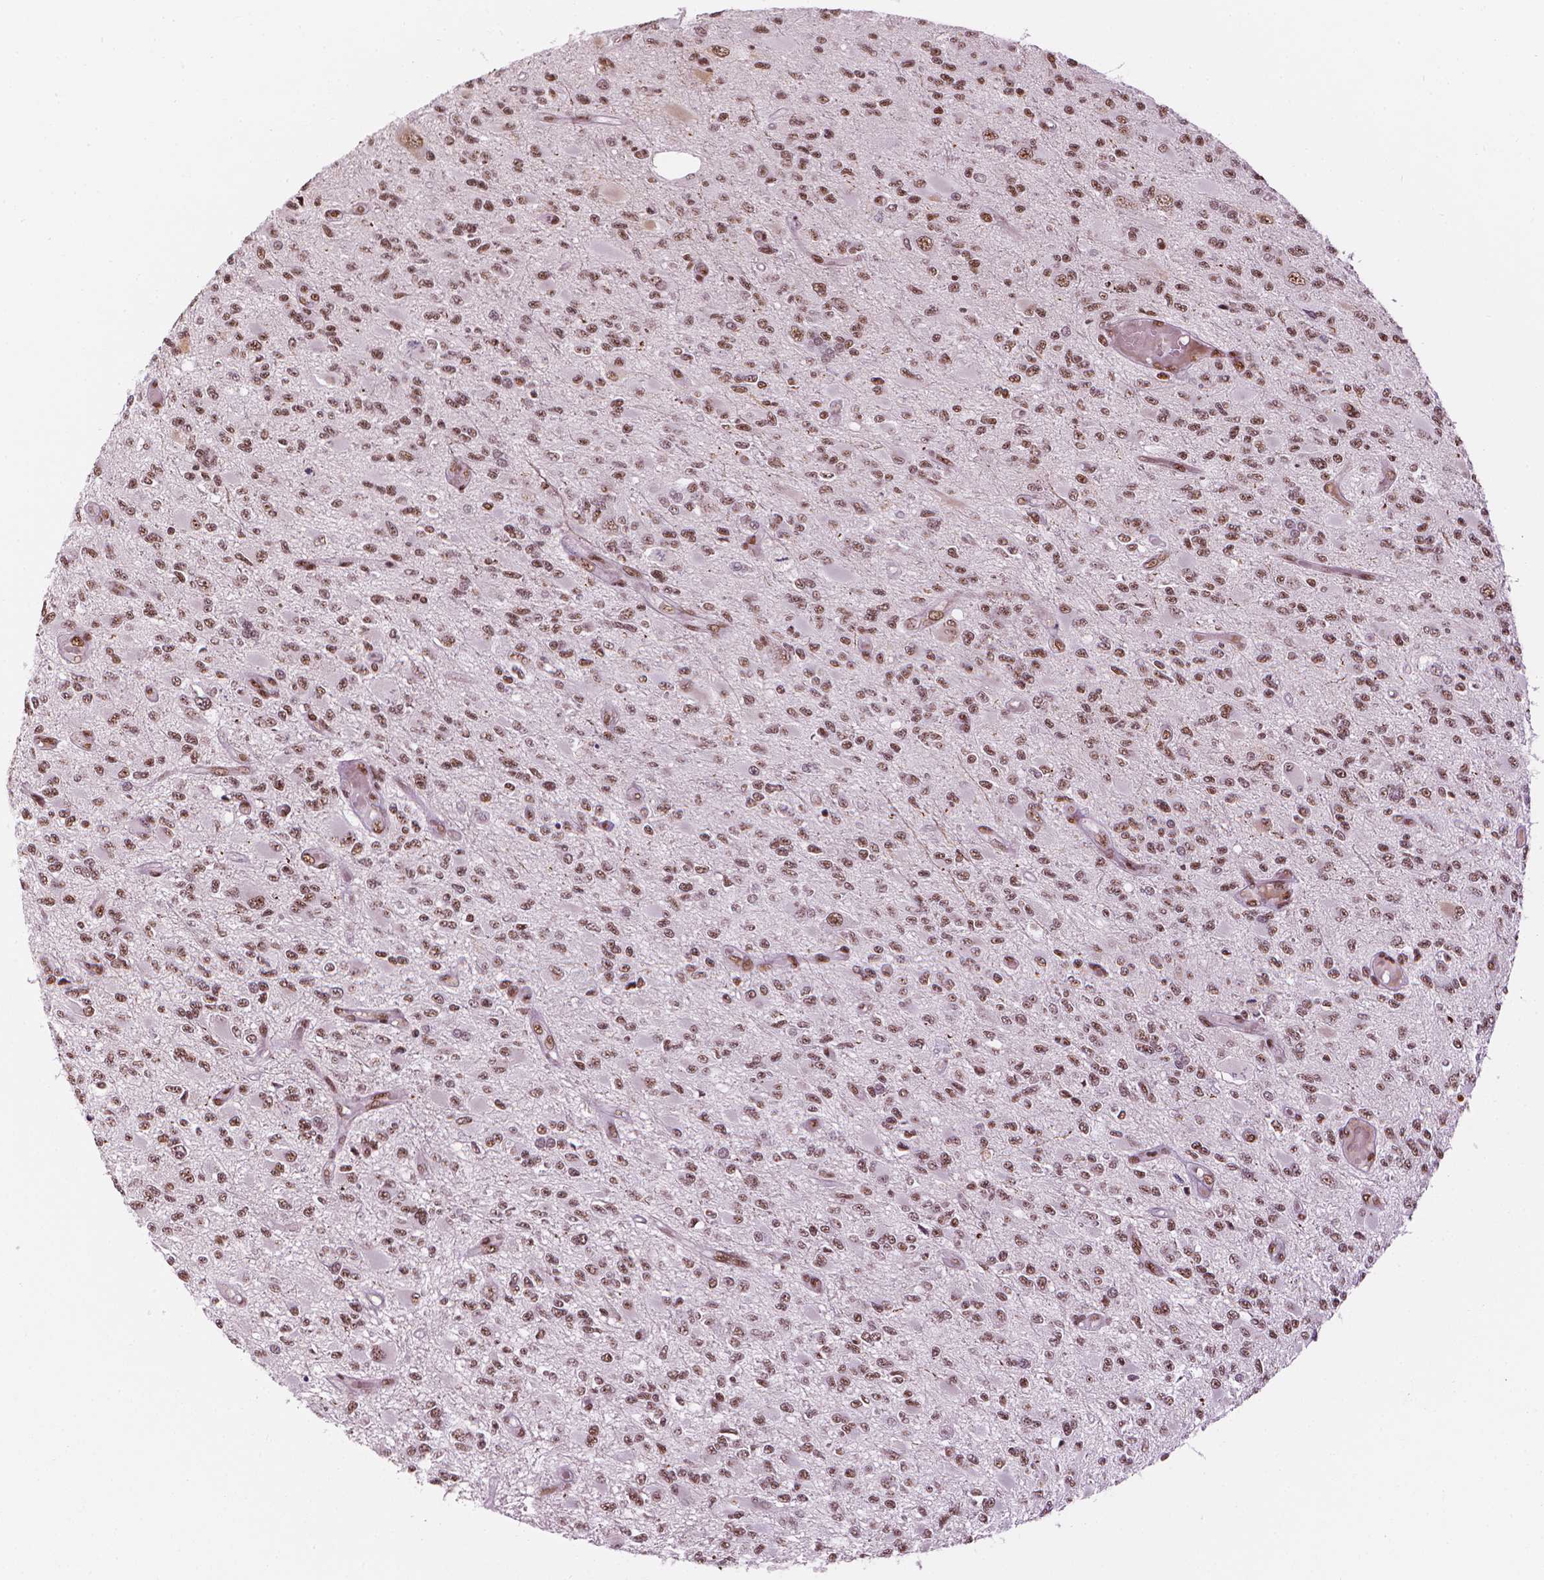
{"staining": {"intensity": "moderate", "quantity": ">75%", "location": "nuclear"}, "tissue": "glioma", "cell_type": "Tumor cells", "image_type": "cancer", "snomed": [{"axis": "morphology", "description": "Glioma, malignant, High grade"}, {"axis": "topography", "description": "Brain"}], "caption": "Protein expression by immunohistochemistry displays moderate nuclear expression in approximately >75% of tumor cells in glioma. (Stains: DAB (3,3'-diaminobenzidine) in brown, nuclei in blue, Microscopy: brightfield microscopy at high magnification).", "gene": "ELF2", "patient": {"sex": "female", "age": 63}}